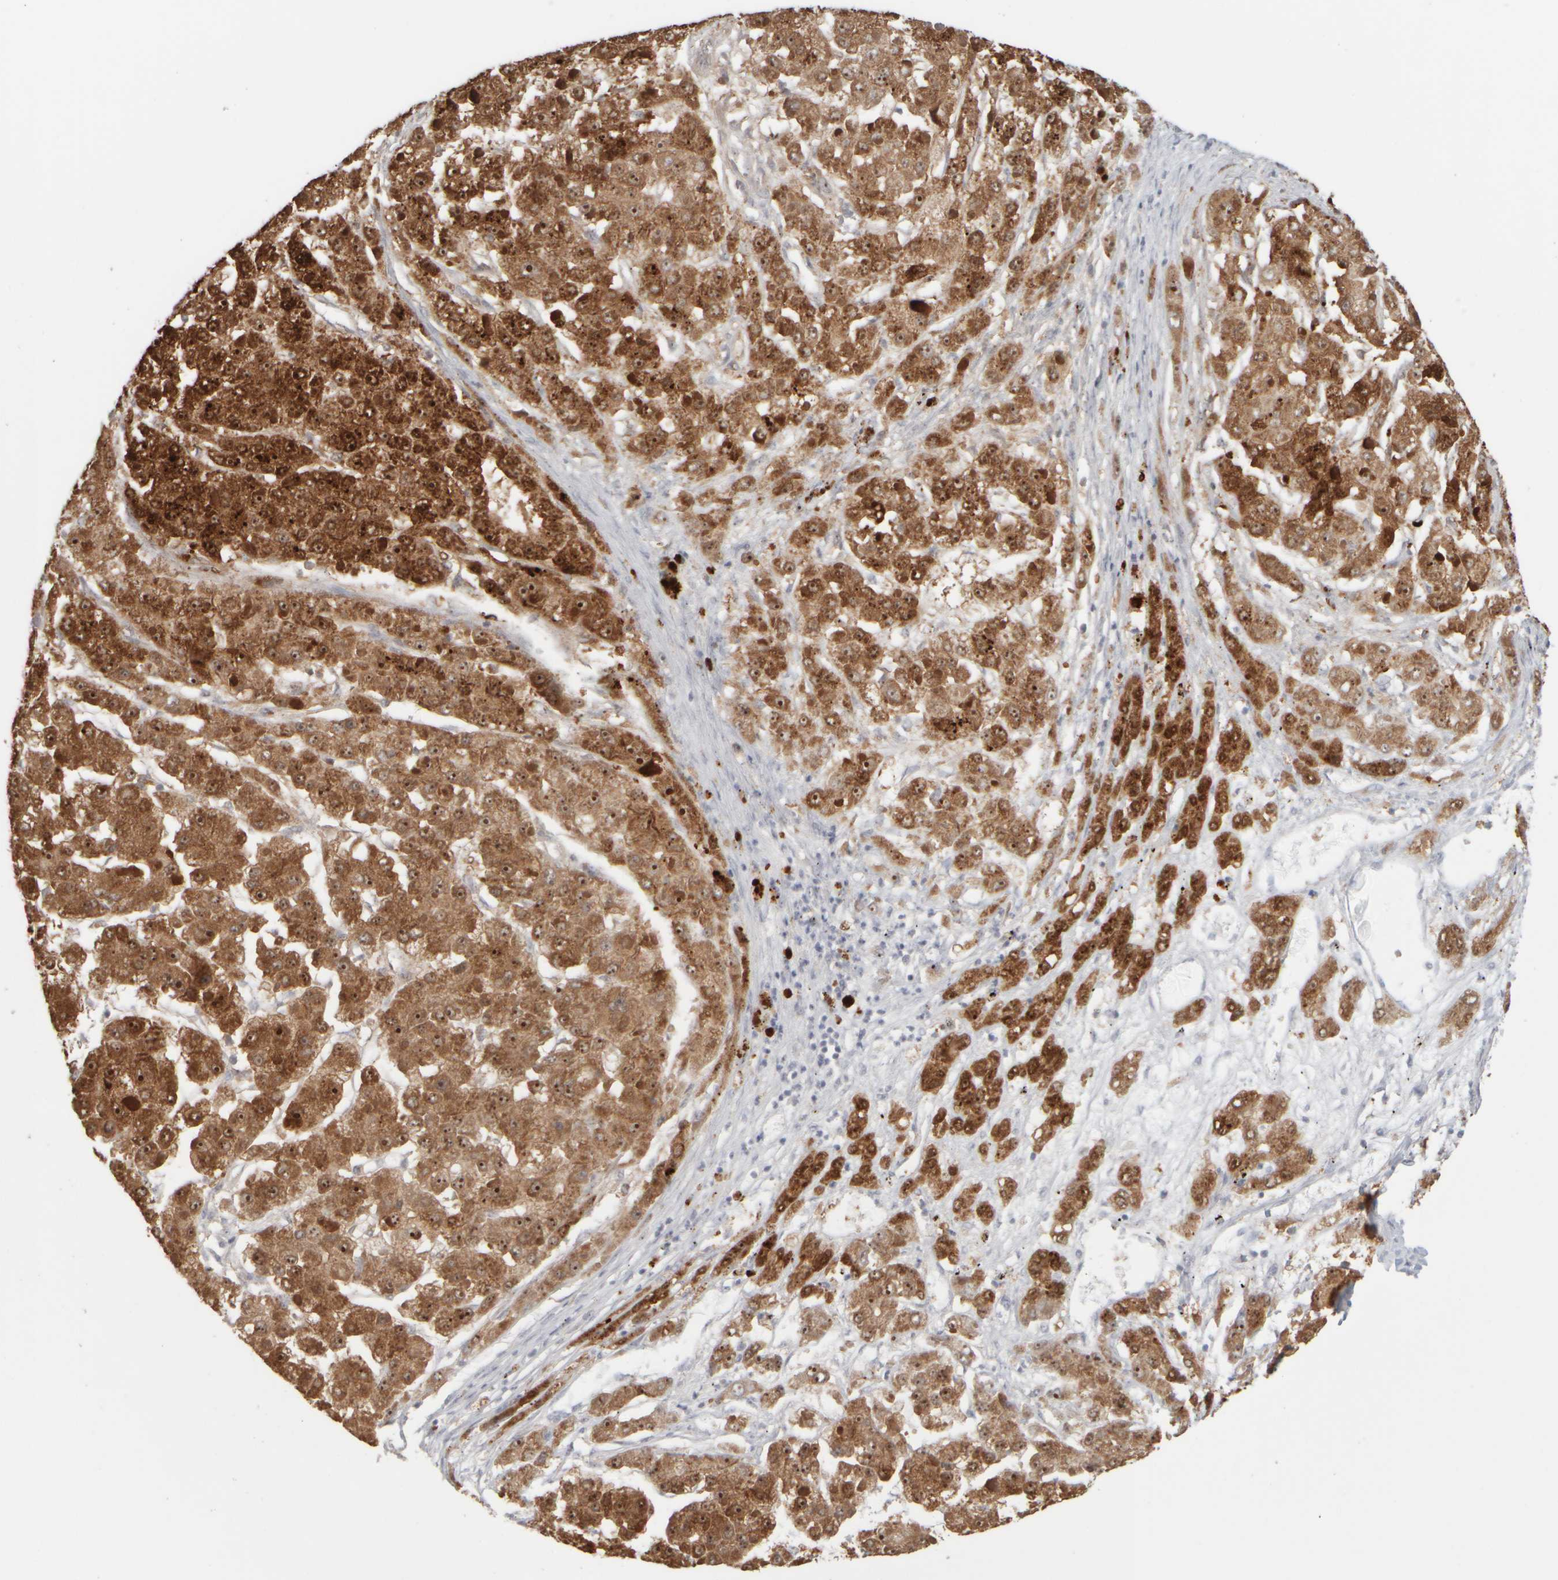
{"staining": {"intensity": "strong", "quantity": ">75%", "location": "cytoplasmic/membranous,nuclear"}, "tissue": "liver cancer", "cell_type": "Tumor cells", "image_type": "cancer", "snomed": [{"axis": "morphology", "description": "Carcinoma, Hepatocellular, NOS"}, {"axis": "topography", "description": "Liver"}], "caption": "Brown immunohistochemical staining in liver cancer shows strong cytoplasmic/membranous and nuclear staining in approximately >75% of tumor cells.", "gene": "DCXR", "patient": {"sex": "female", "age": 73}}